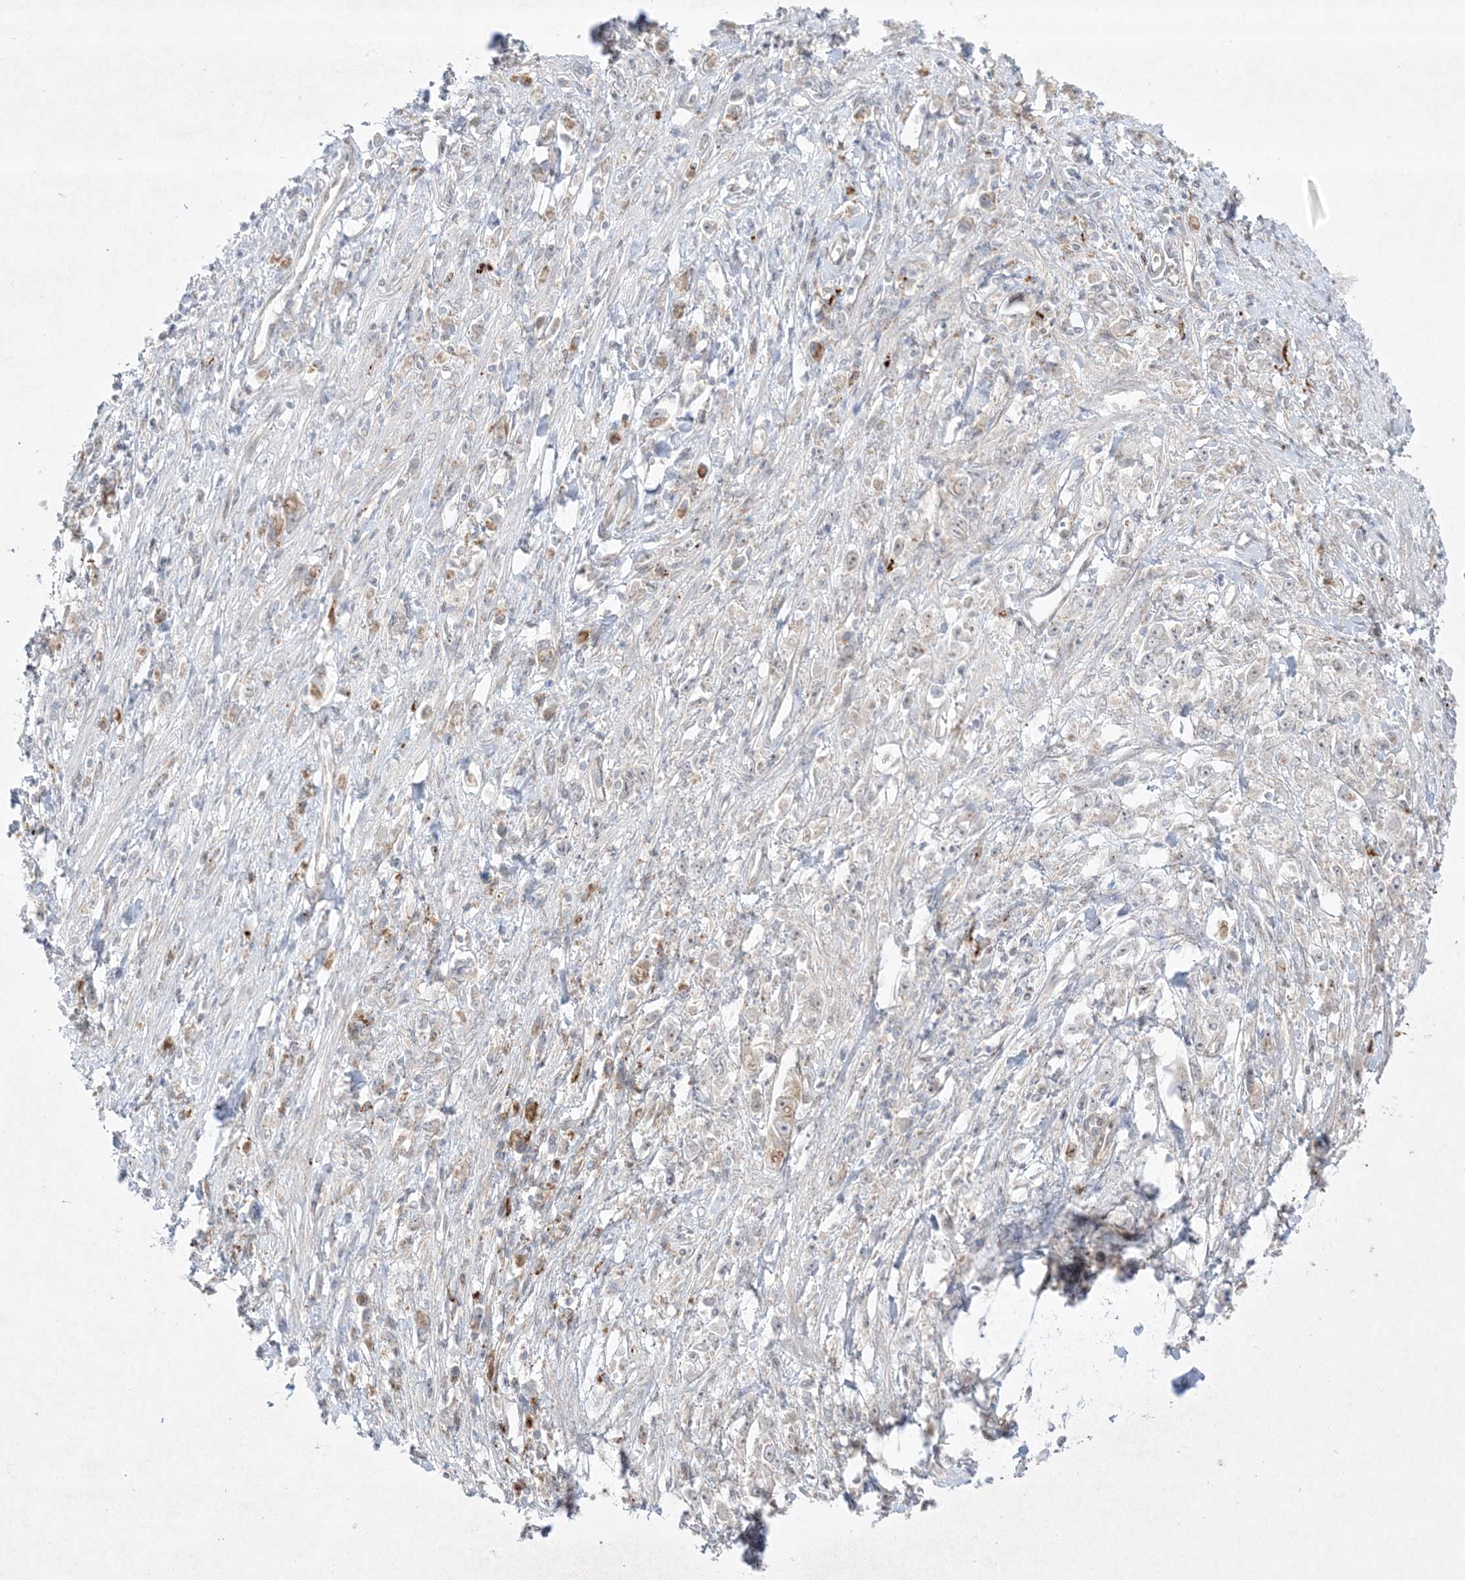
{"staining": {"intensity": "moderate", "quantity": "25%-75%", "location": "cytoplasmic/membranous"}, "tissue": "stomach cancer", "cell_type": "Tumor cells", "image_type": "cancer", "snomed": [{"axis": "morphology", "description": "Adenocarcinoma, NOS"}, {"axis": "topography", "description": "Stomach"}], "caption": "IHC photomicrograph of neoplastic tissue: human stomach cancer stained using IHC displays medium levels of moderate protein expression localized specifically in the cytoplasmic/membranous of tumor cells, appearing as a cytoplasmic/membranous brown color.", "gene": "PTK6", "patient": {"sex": "female", "age": 59}}